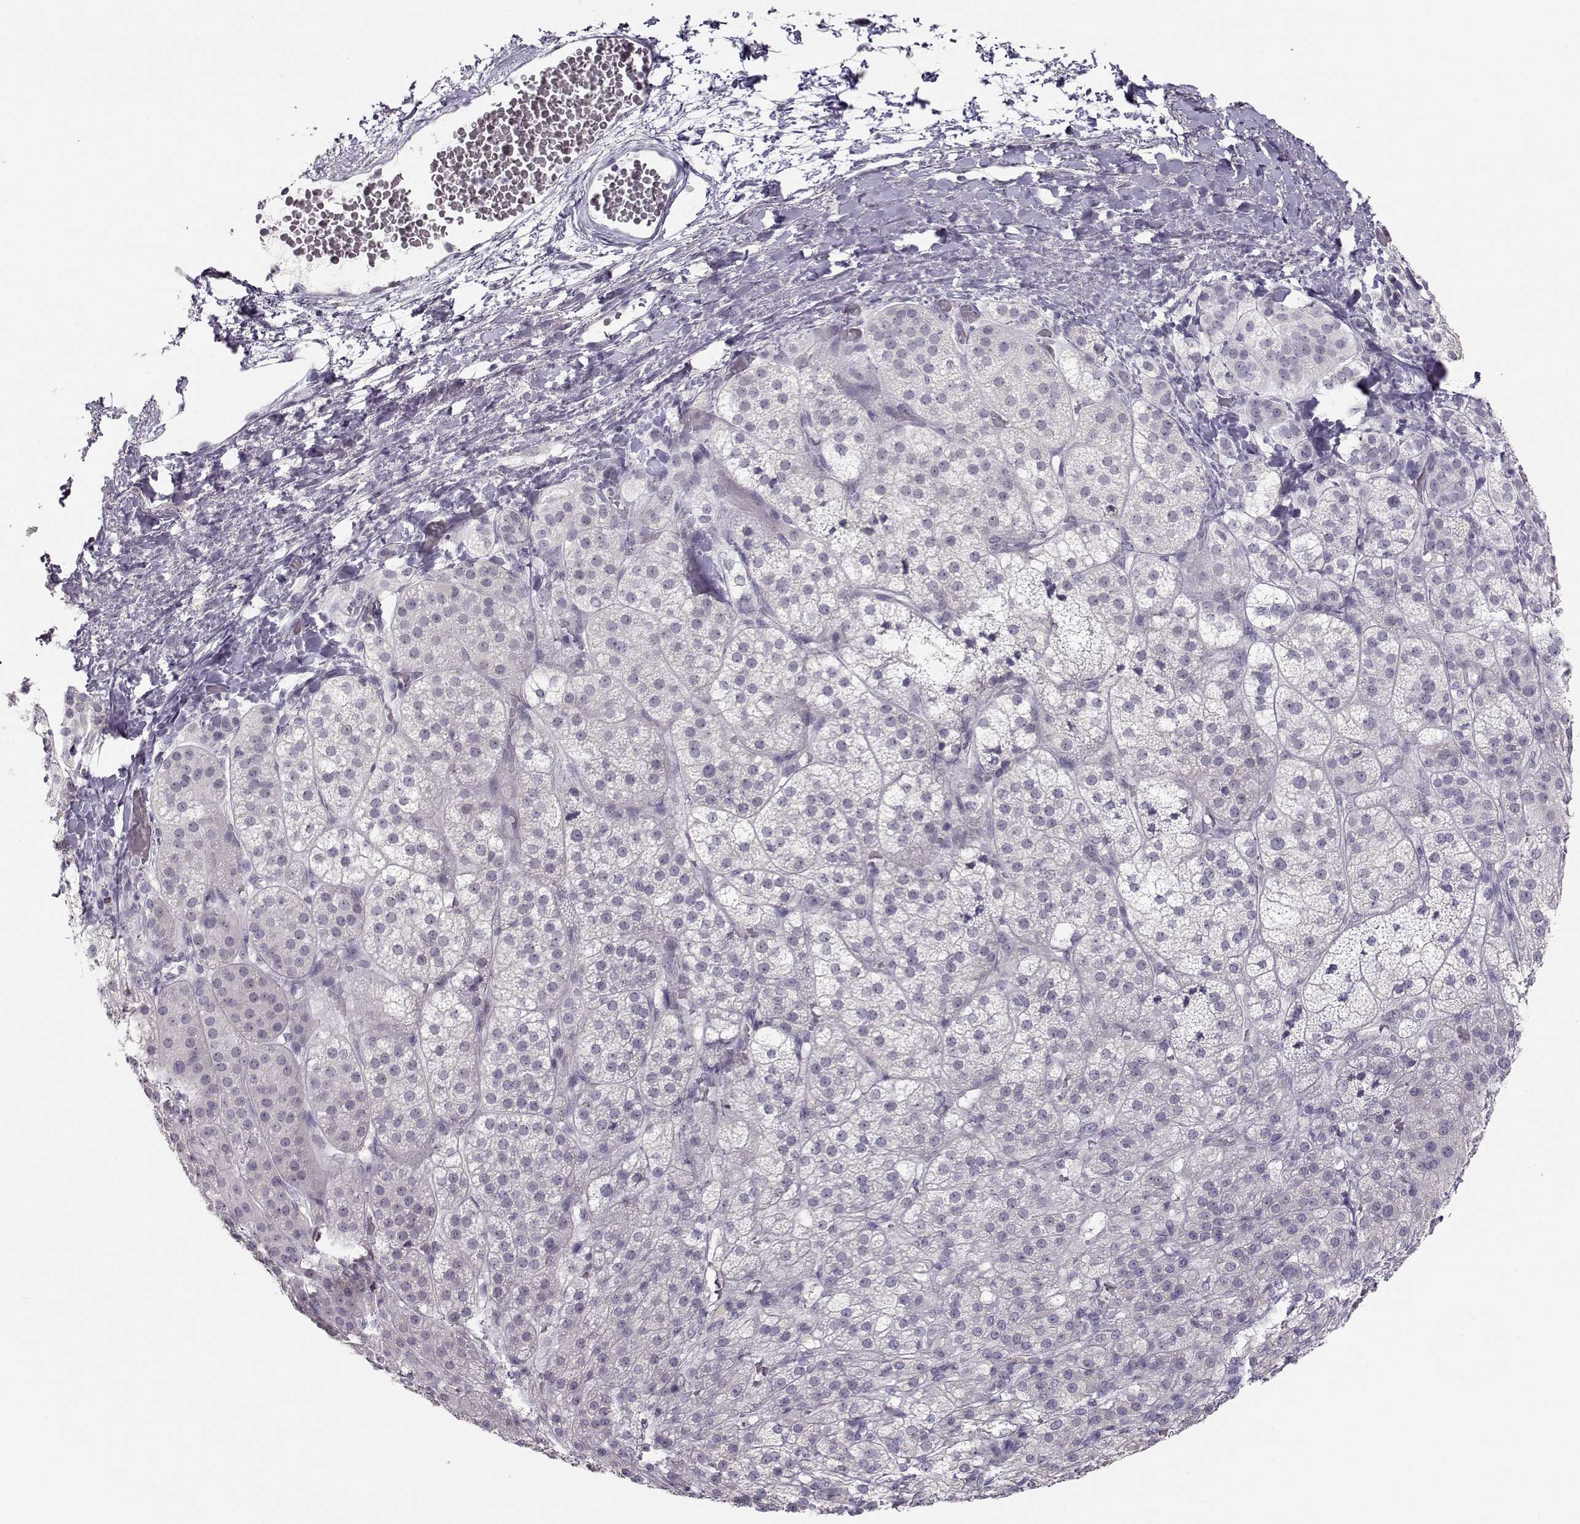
{"staining": {"intensity": "negative", "quantity": "none", "location": "none"}, "tissue": "adrenal gland", "cell_type": "Glandular cells", "image_type": "normal", "snomed": [{"axis": "morphology", "description": "Normal tissue, NOS"}, {"axis": "topography", "description": "Adrenal gland"}], "caption": "Immunohistochemical staining of unremarkable adrenal gland demonstrates no significant staining in glandular cells.", "gene": "IMPG1", "patient": {"sex": "female", "age": 60}}